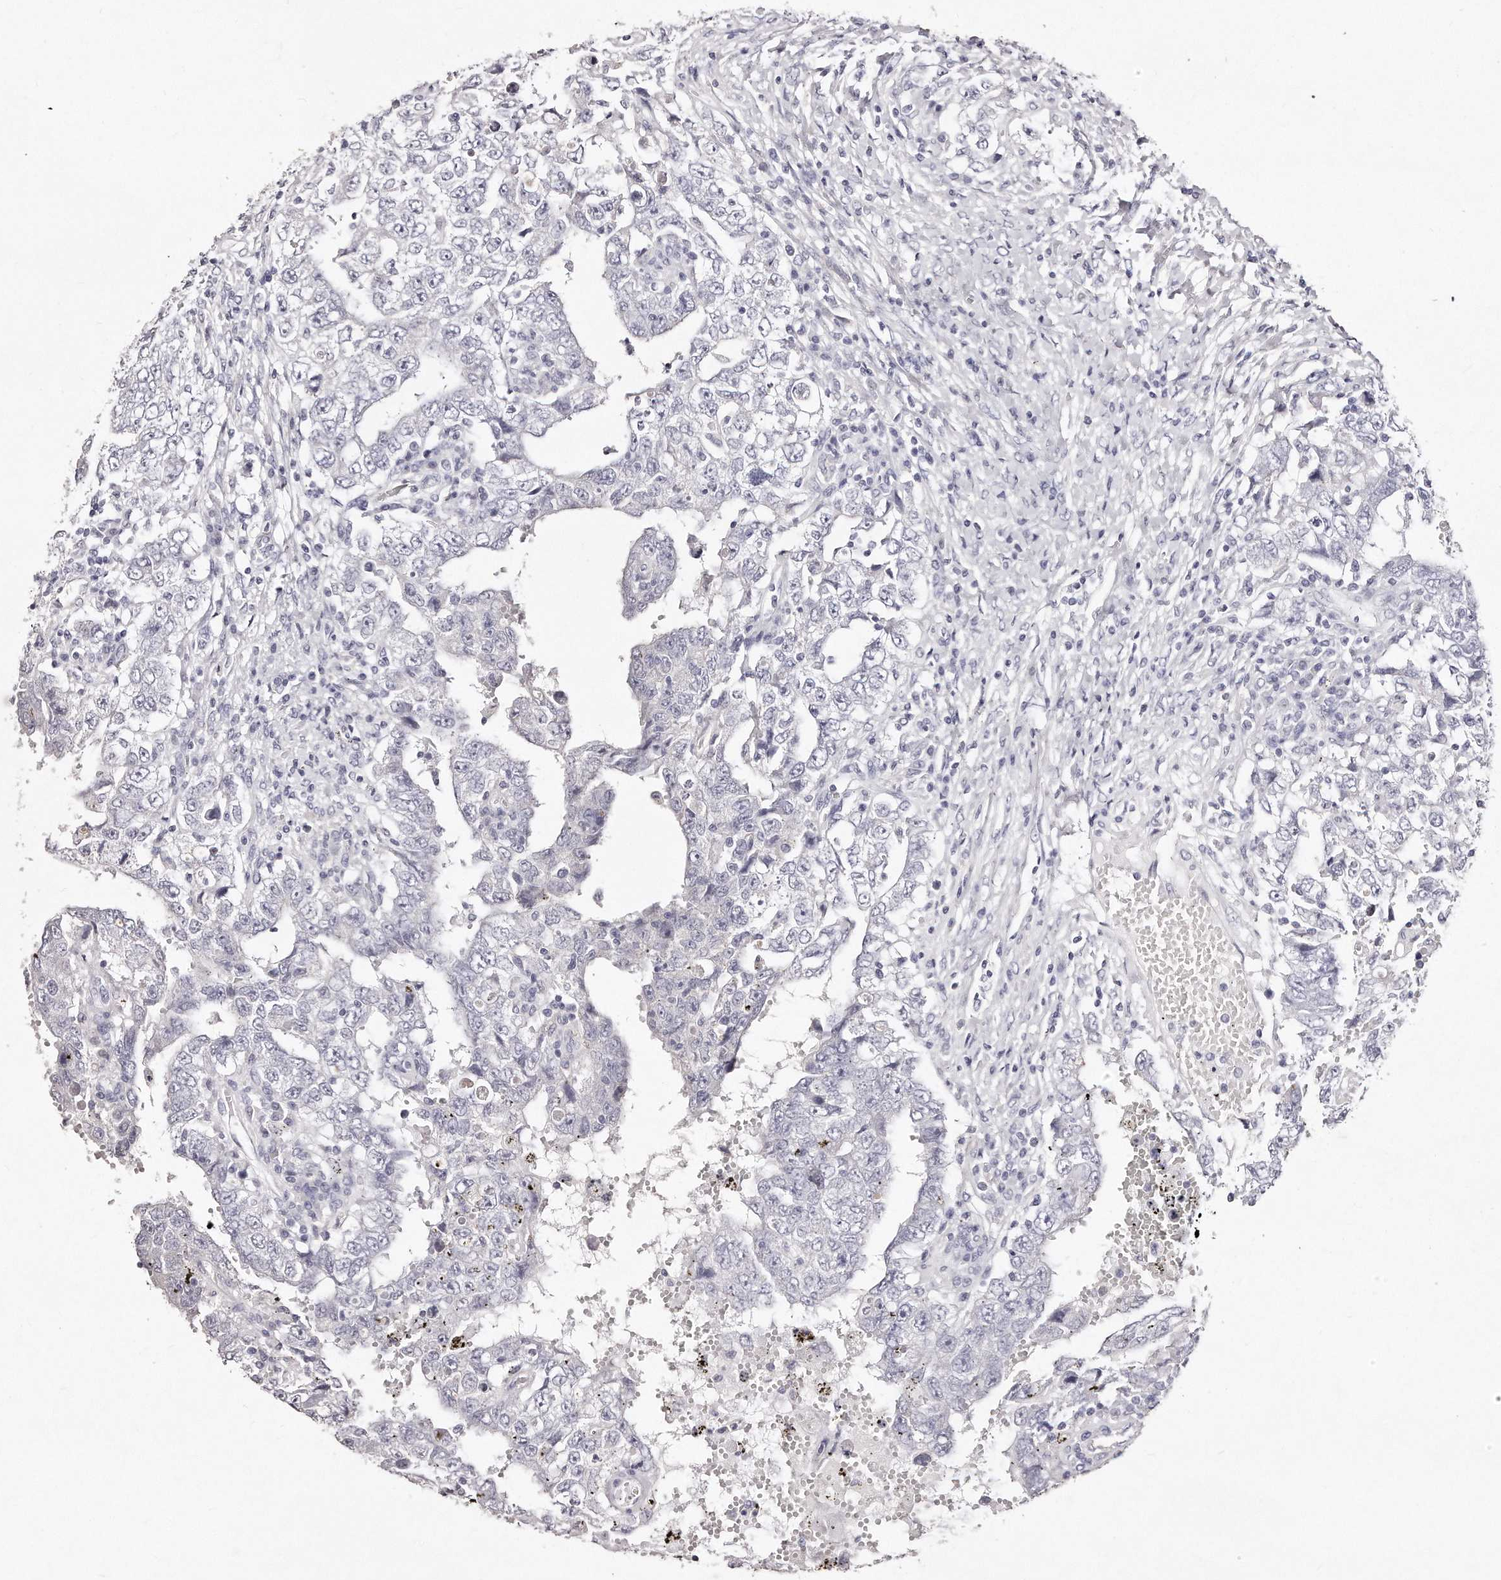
{"staining": {"intensity": "negative", "quantity": "none", "location": "none"}, "tissue": "testis cancer", "cell_type": "Tumor cells", "image_type": "cancer", "snomed": [{"axis": "morphology", "description": "Carcinoma, Embryonal, NOS"}, {"axis": "topography", "description": "Testis"}], "caption": "Testis cancer (embryonal carcinoma) was stained to show a protein in brown. There is no significant positivity in tumor cells.", "gene": "GDA", "patient": {"sex": "male", "age": 26}}